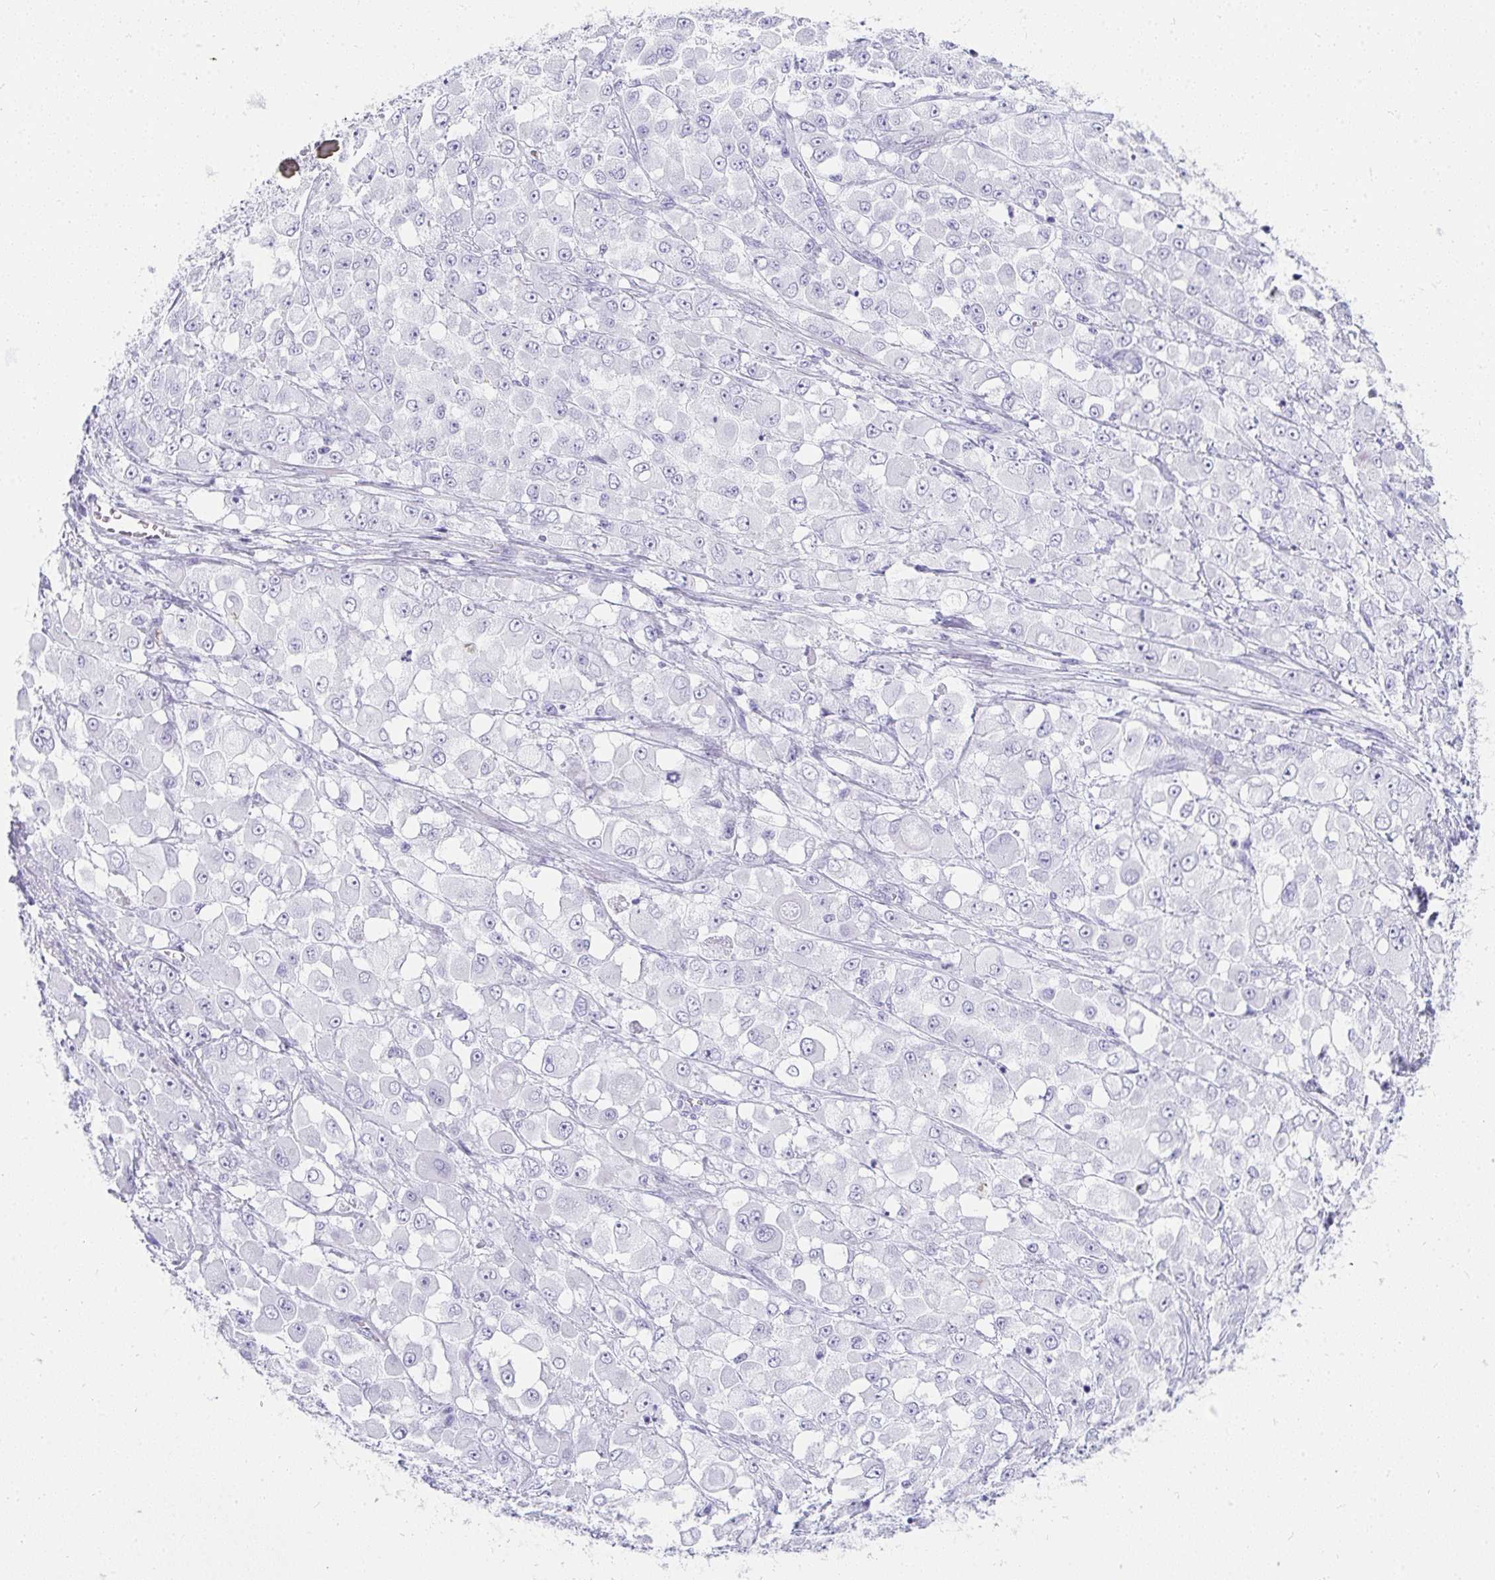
{"staining": {"intensity": "negative", "quantity": "none", "location": "none"}, "tissue": "stomach cancer", "cell_type": "Tumor cells", "image_type": "cancer", "snomed": [{"axis": "morphology", "description": "Adenocarcinoma, NOS"}, {"axis": "topography", "description": "Stomach"}], "caption": "Tumor cells show no significant protein staining in adenocarcinoma (stomach). (DAB IHC visualized using brightfield microscopy, high magnification).", "gene": "PRND", "patient": {"sex": "female", "age": 76}}